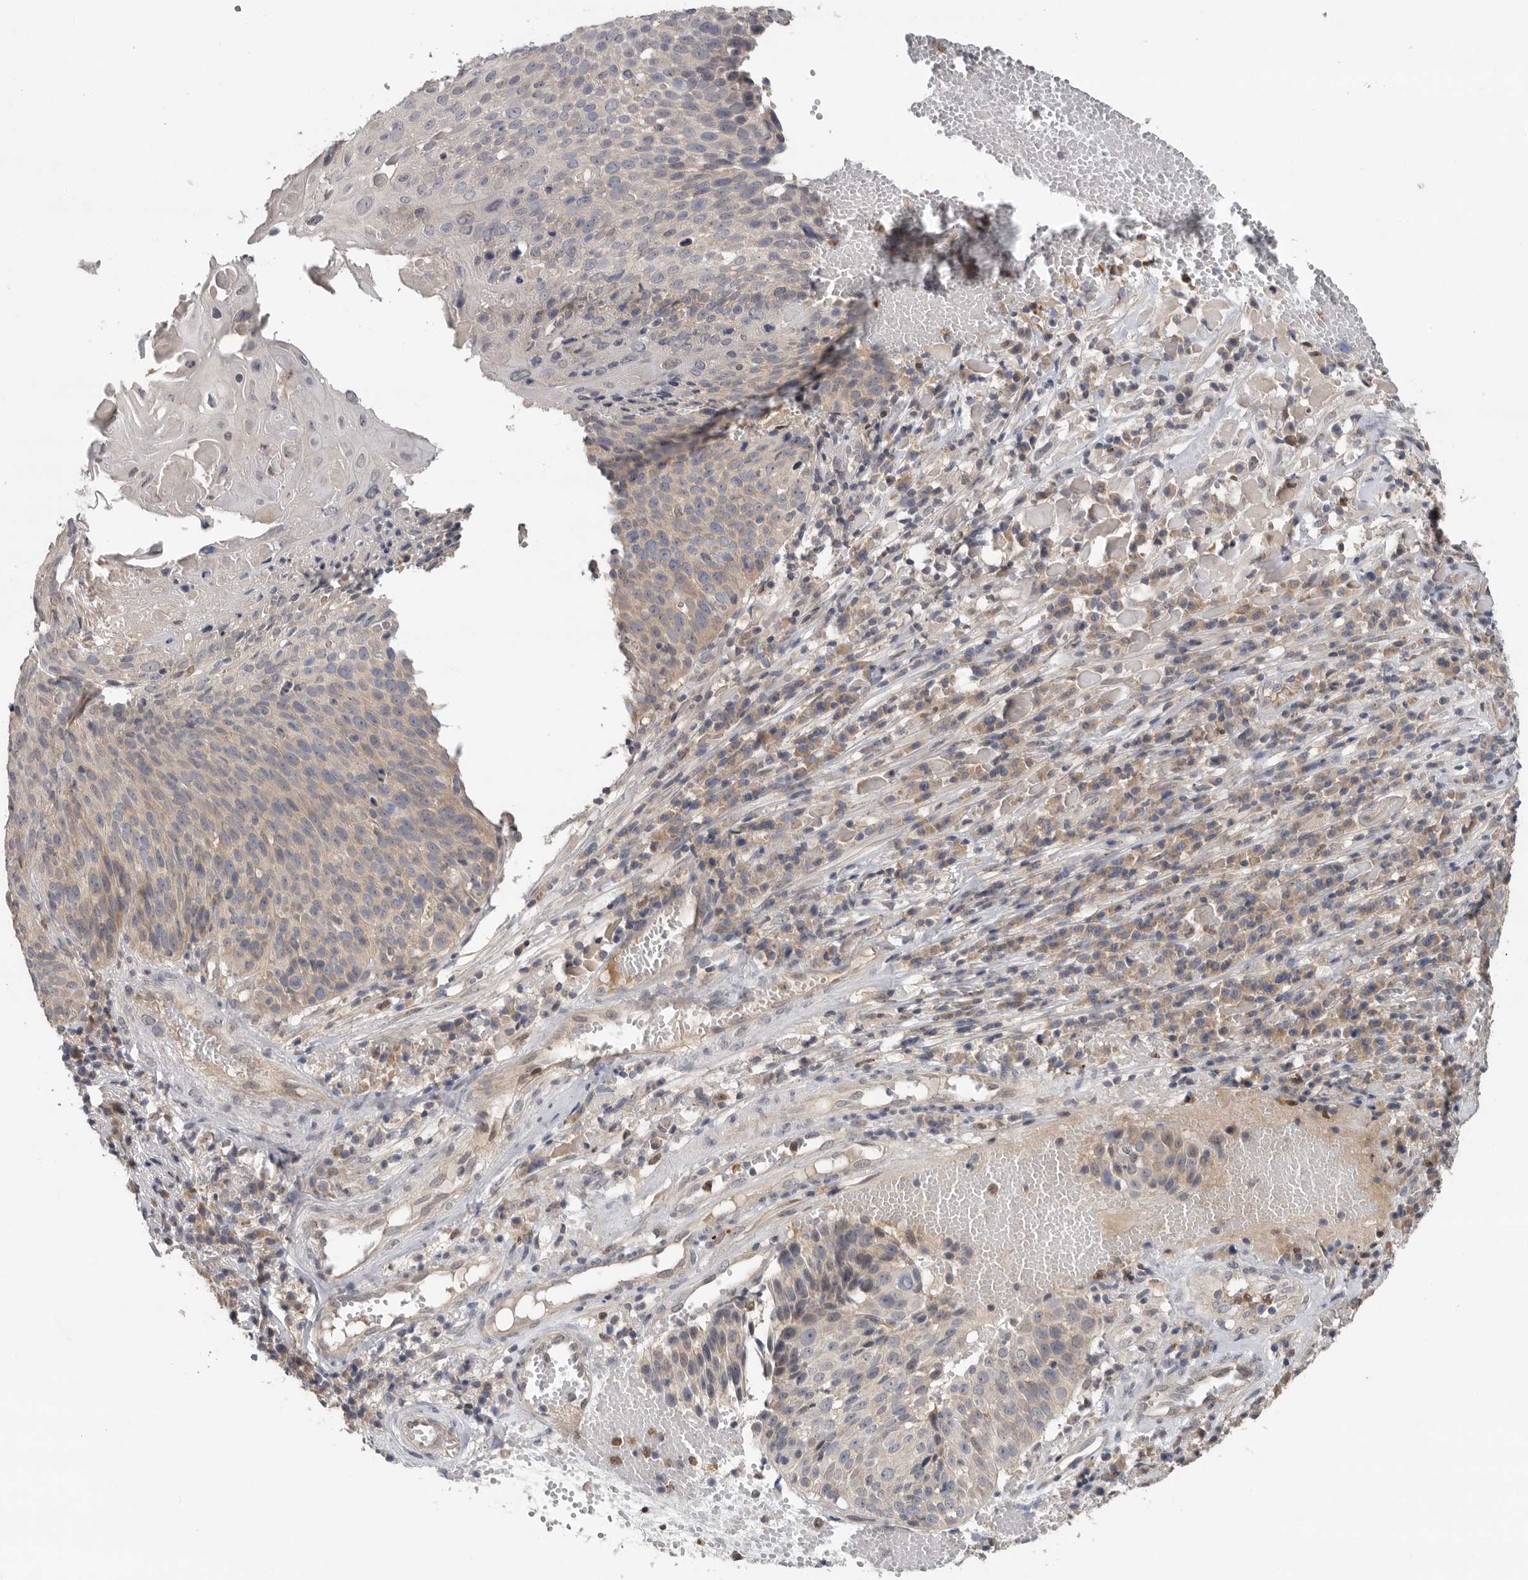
{"staining": {"intensity": "weak", "quantity": "<25%", "location": "cytoplasmic/membranous"}, "tissue": "cervical cancer", "cell_type": "Tumor cells", "image_type": "cancer", "snomed": [{"axis": "morphology", "description": "Squamous cell carcinoma, NOS"}, {"axis": "topography", "description": "Cervix"}], "caption": "The micrograph exhibits no staining of tumor cells in cervical squamous cell carcinoma.", "gene": "KLK5", "patient": {"sex": "female", "age": 74}}